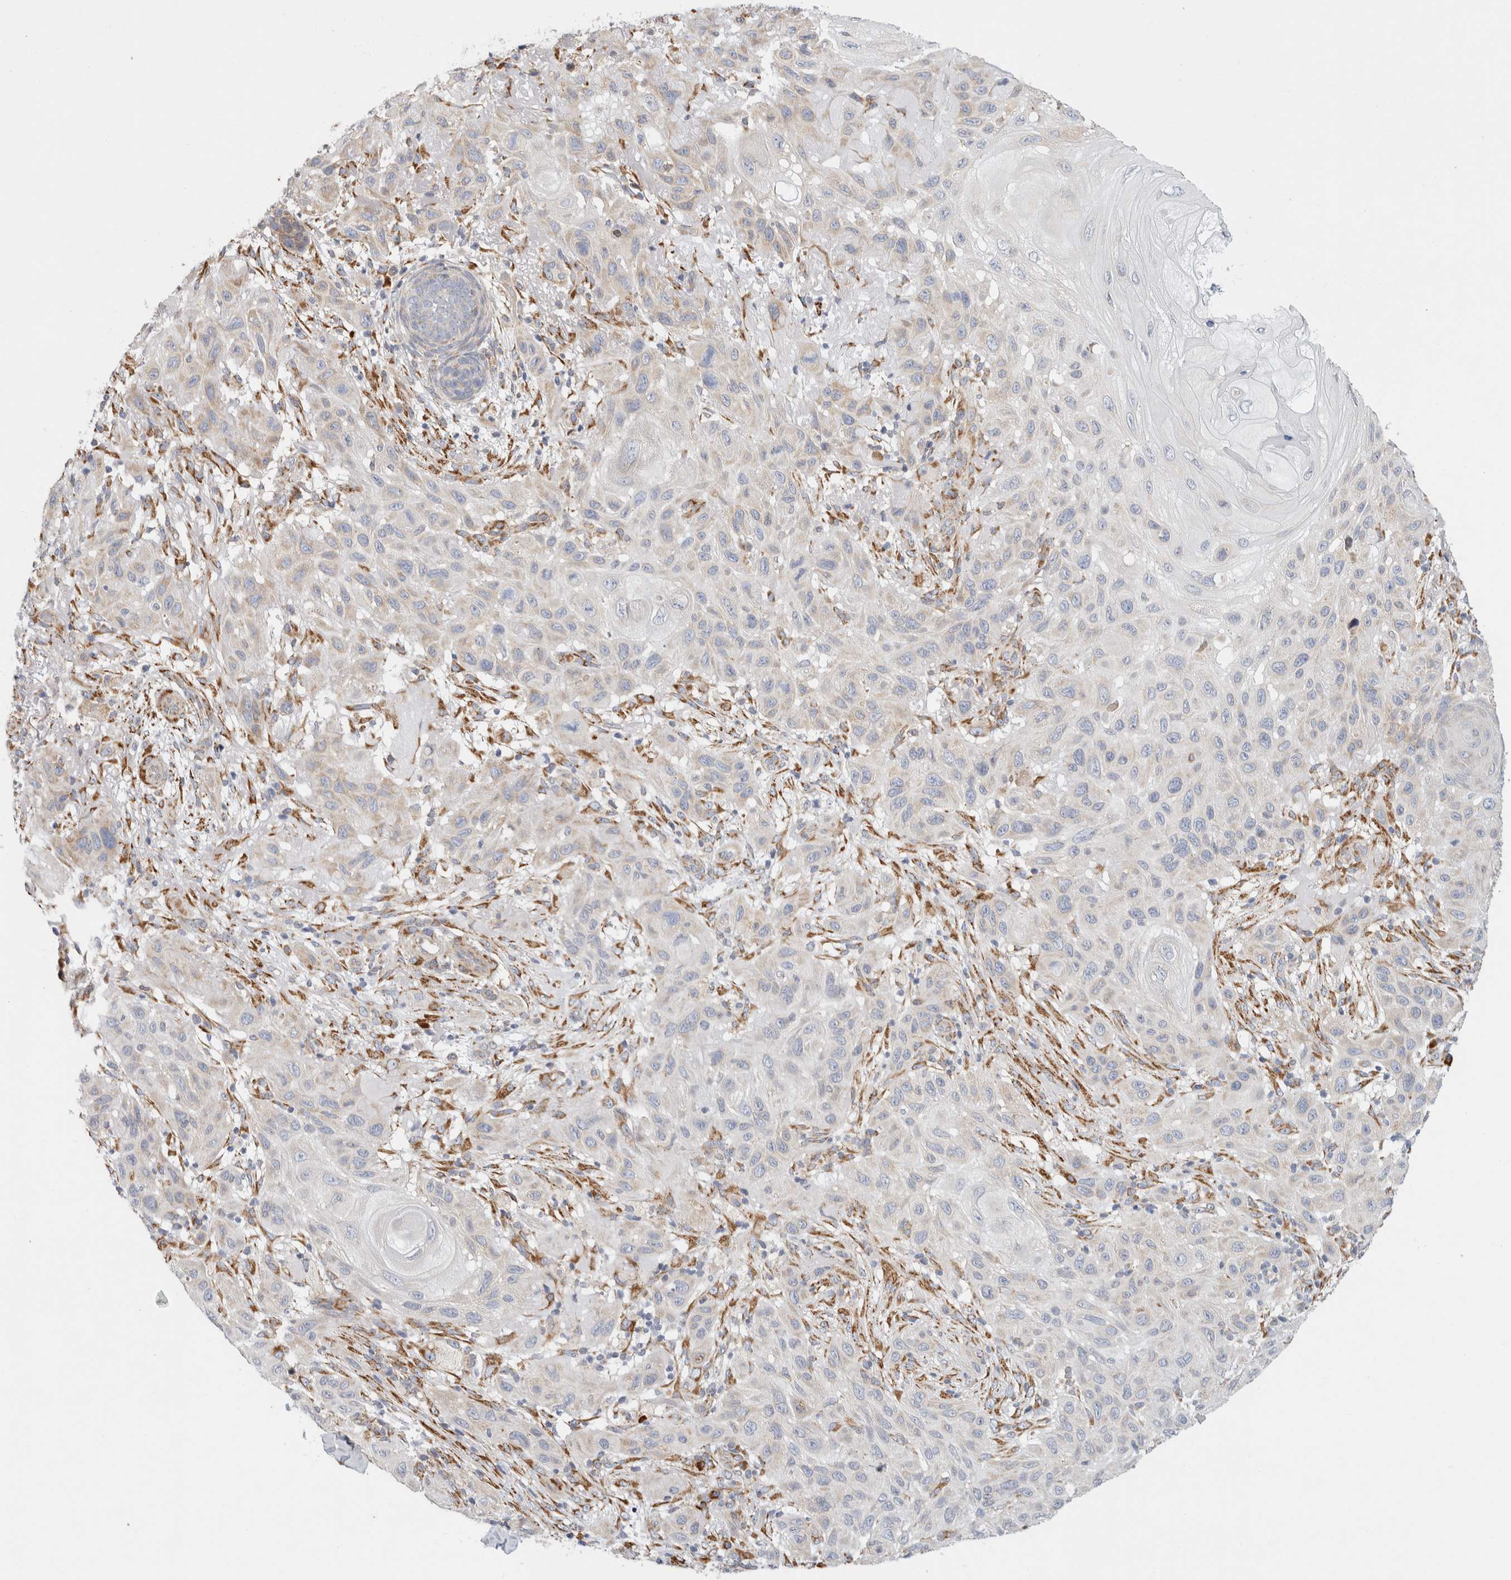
{"staining": {"intensity": "negative", "quantity": "none", "location": "none"}, "tissue": "skin cancer", "cell_type": "Tumor cells", "image_type": "cancer", "snomed": [{"axis": "morphology", "description": "Normal tissue, NOS"}, {"axis": "morphology", "description": "Squamous cell carcinoma, NOS"}, {"axis": "topography", "description": "Skin"}], "caption": "Photomicrograph shows no significant protein expression in tumor cells of skin cancer. (DAB immunohistochemistry (IHC) with hematoxylin counter stain).", "gene": "RPN2", "patient": {"sex": "female", "age": 96}}